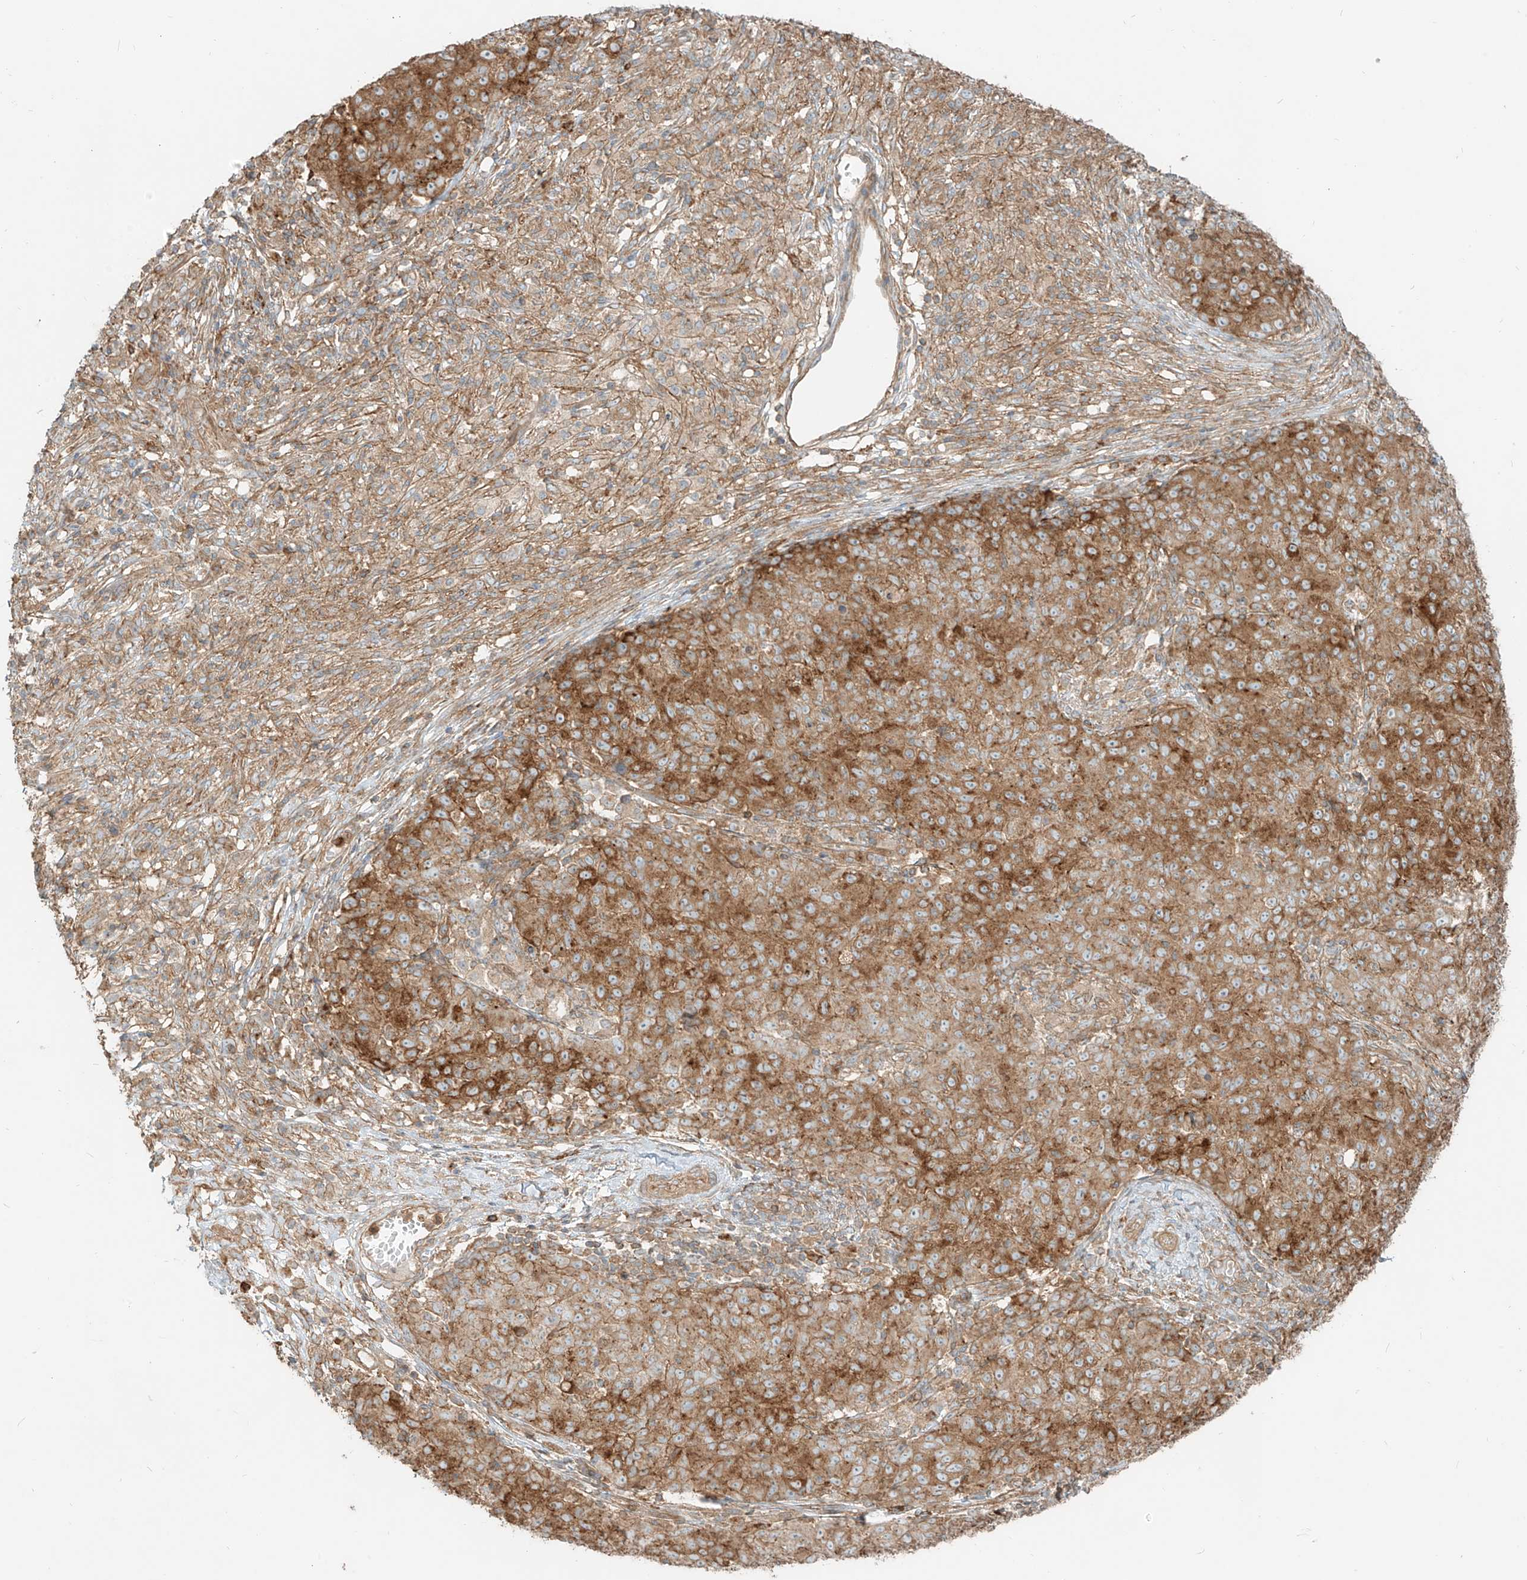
{"staining": {"intensity": "strong", "quantity": ">75%", "location": "cytoplasmic/membranous"}, "tissue": "ovarian cancer", "cell_type": "Tumor cells", "image_type": "cancer", "snomed": [{"axis": "morphology", "description": "Carcinoma, endometroid"}, {"axis": "topography", "description": "Ovary"}], "caption": "Human endometroid carcinoma (ovarian) stained for a protein (brown) displays strong cytoplasmic/membranous positive staining in about >75% of tumor cells.", "gene": "CCDC115", "patient": {"sex": "female", "age": 42}}